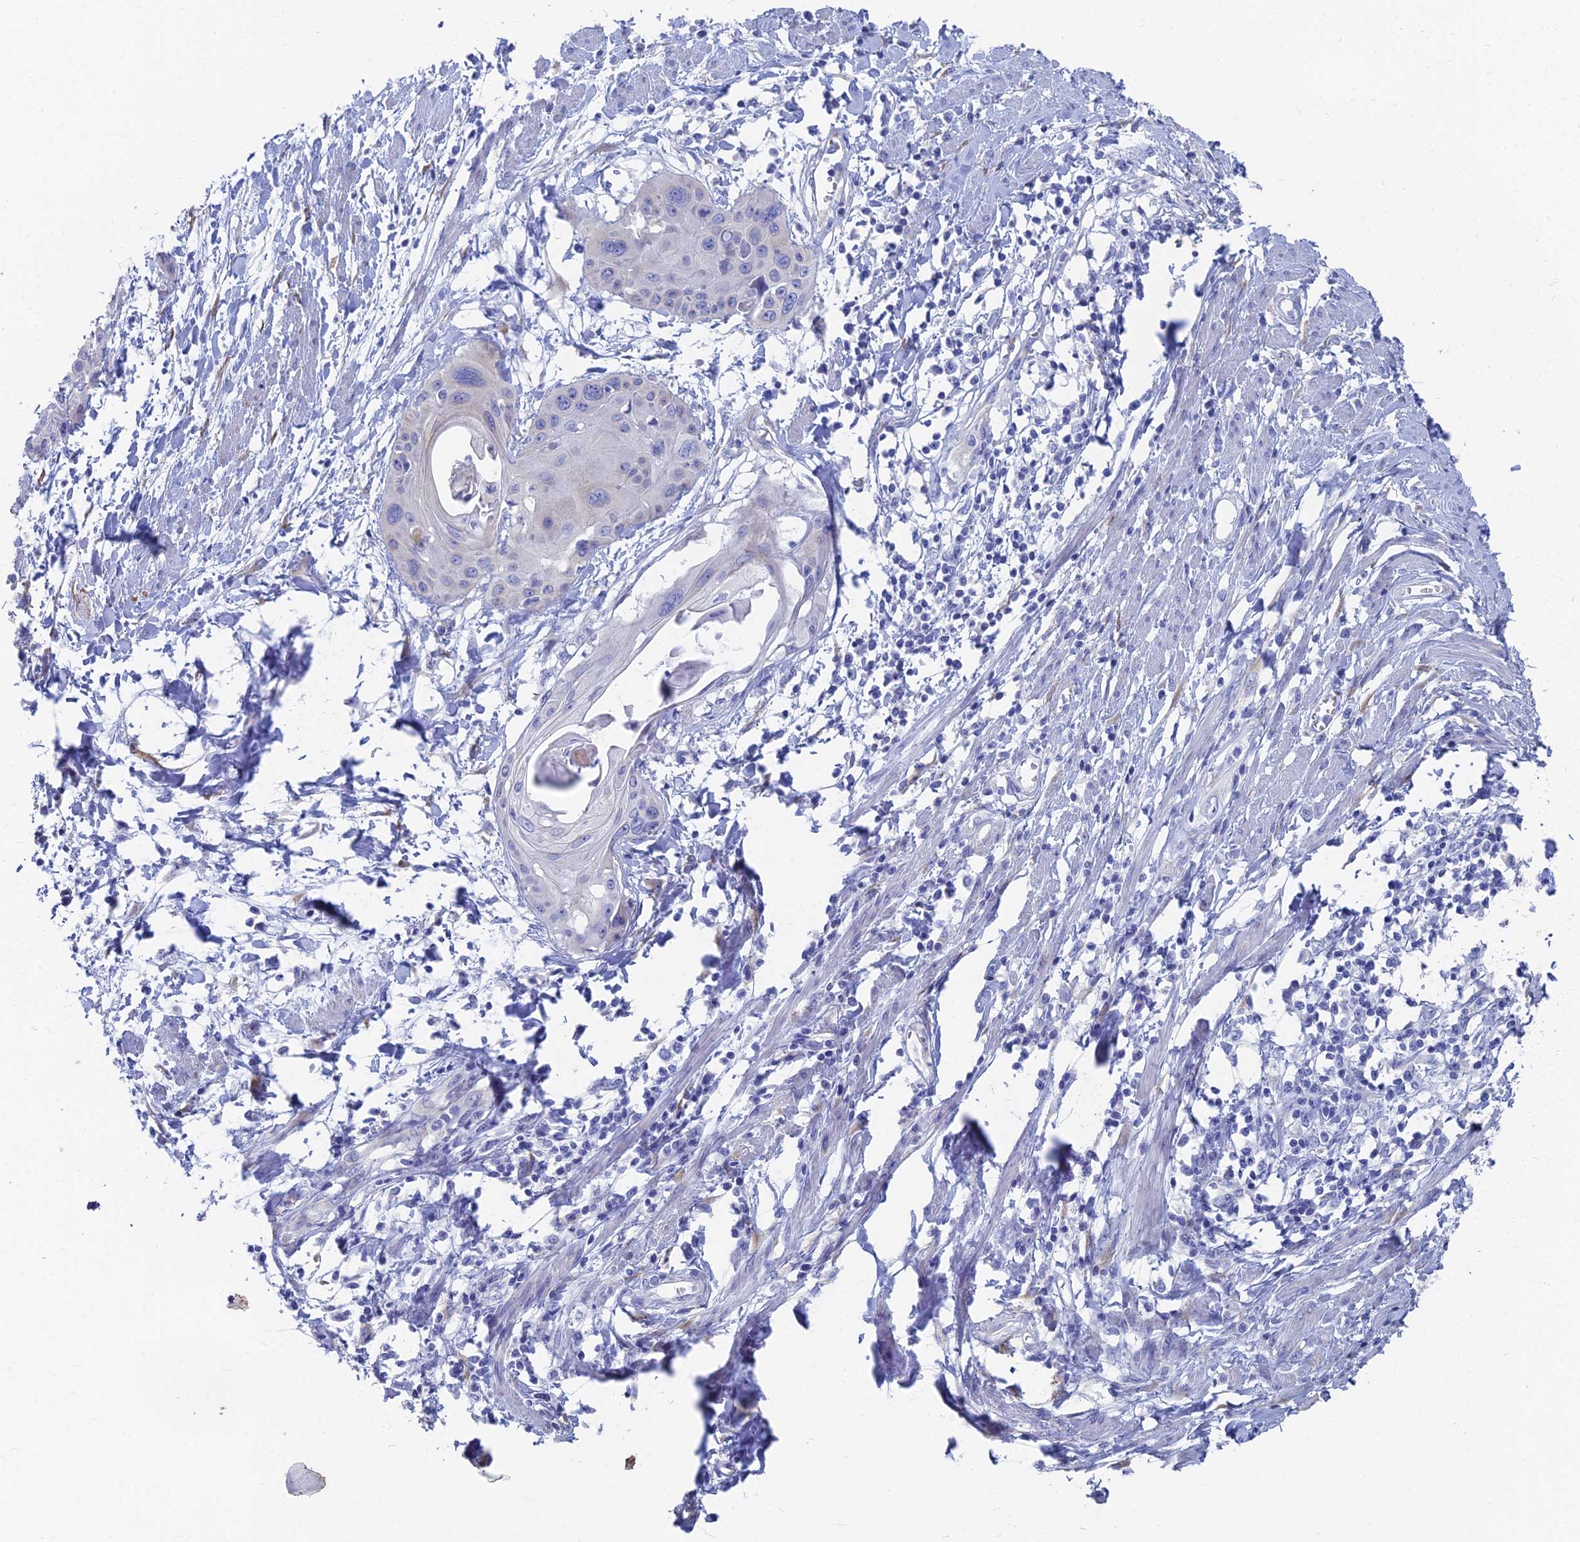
{"staining": {"intensity": "negative", "quantity": "none", "location": "none"}, "tissue": "cervical cancer", "cell_type": "Tumor cells", "image_type": "cancer", "snomed": [{"axis": "morphology", "description": "Squamous cell carcinoma, NOS"}, {"axis": "topography", "description": "Cervix"}], "caption": "Protein analysis of squamous cell carcinoma (cervical) shows no significant staining in tumor cells. Brightfield microscopy of immunohistochemistry stained with DAB (brown) and hematoxylin (blue), captured at high magnification.", "gene": "TNNT3", "patient": {"sex": "female", "age": 57}}